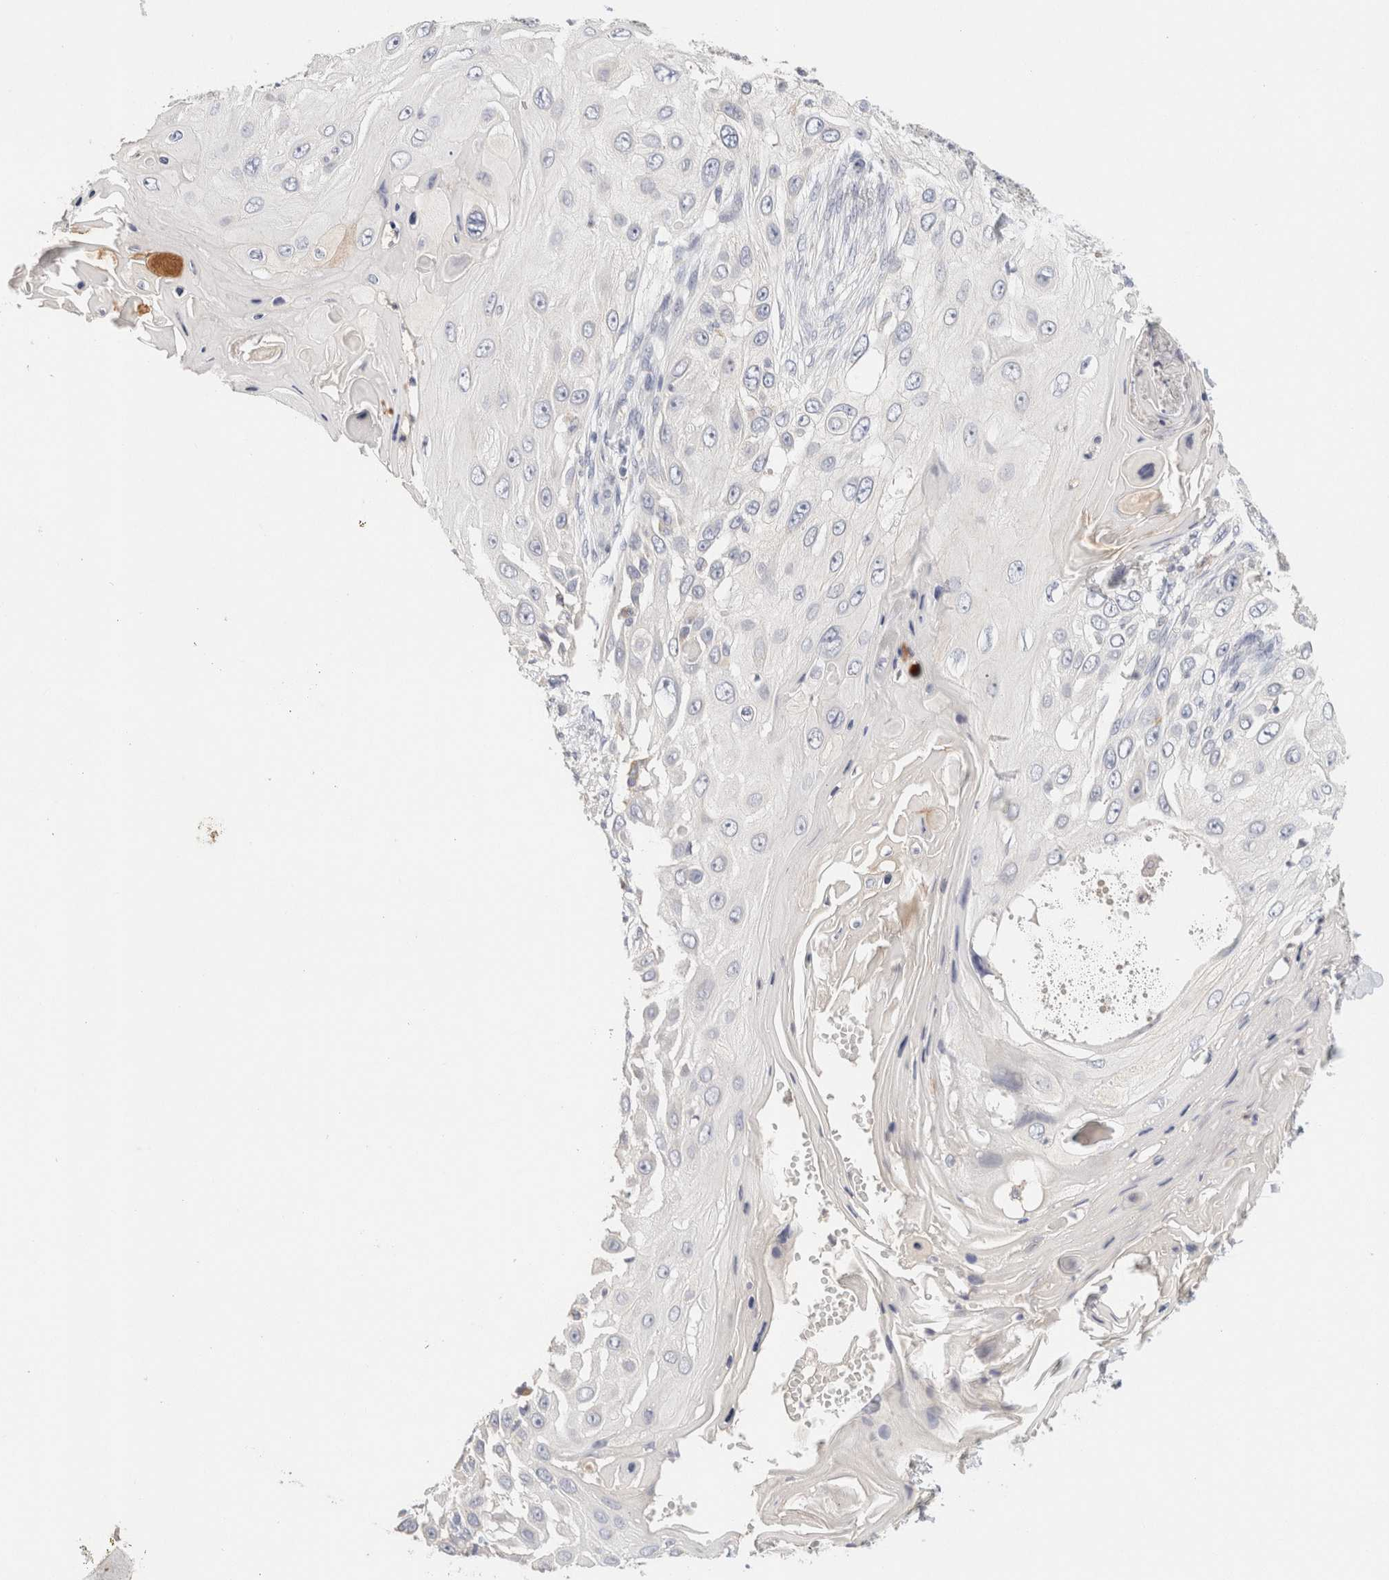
{"staining": {"intensity": "negative", "quantity": "none", "location": "none"}, "tissue": "skin cancer", "cell_type": "Tumor cells", "image_type": "cancer", "snomed": [{"axis": "morphology", "description": "Squamous cell carcinoma, NOS"}, {"axis": "topography", "description": "Skin"}], "caption": "Tumor cells show no significant protein staining in skin cancer.", "gene": "SCGB2A2", "patient": {"sex": "female", "age": 44}}